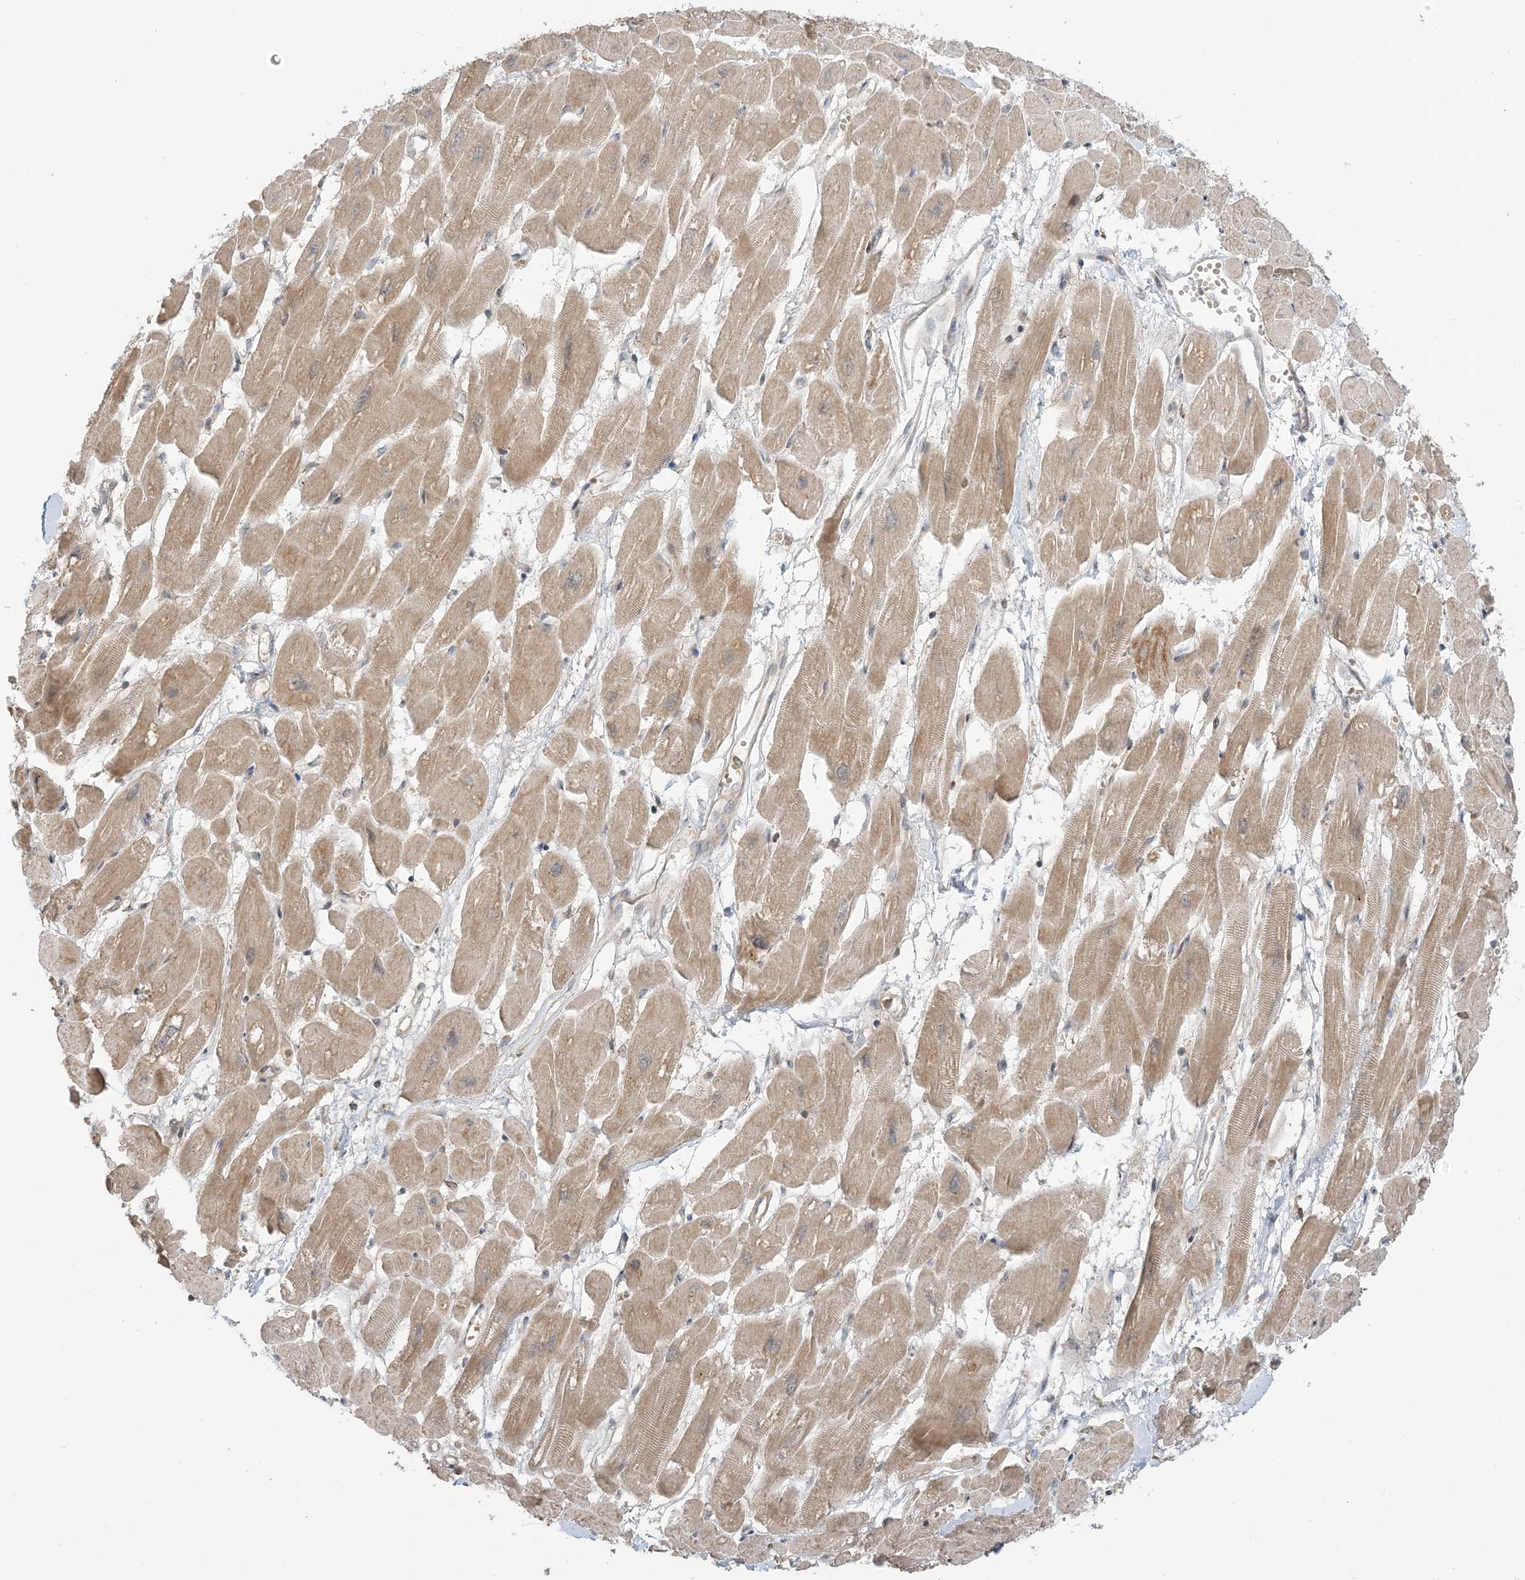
{"staining": {"intensity": "moderate", "quantity": ">75%", "location": "cytoplasmic/membranous"}, "tissue": "heart muscle", "cell_type": "Cardiomyocytes", "image_type": "normal", "snomed": [{"axis": "morphology", "description": "Normal tissue, NOS"}, {"axis": "topography", "description": "Heart"}], "caption": "This photomicrograph exhibits unremarkable heart muscle stained with immunohistochemistry (IHC) to label a protein in brown. The cytoplasmic/membranous of cardiomyocytes show moderate positivity for the protein. Nuclei are counter-stained blue.", "gene": "PHLDB2", "patient": {"sex": "female", "age": 54}}